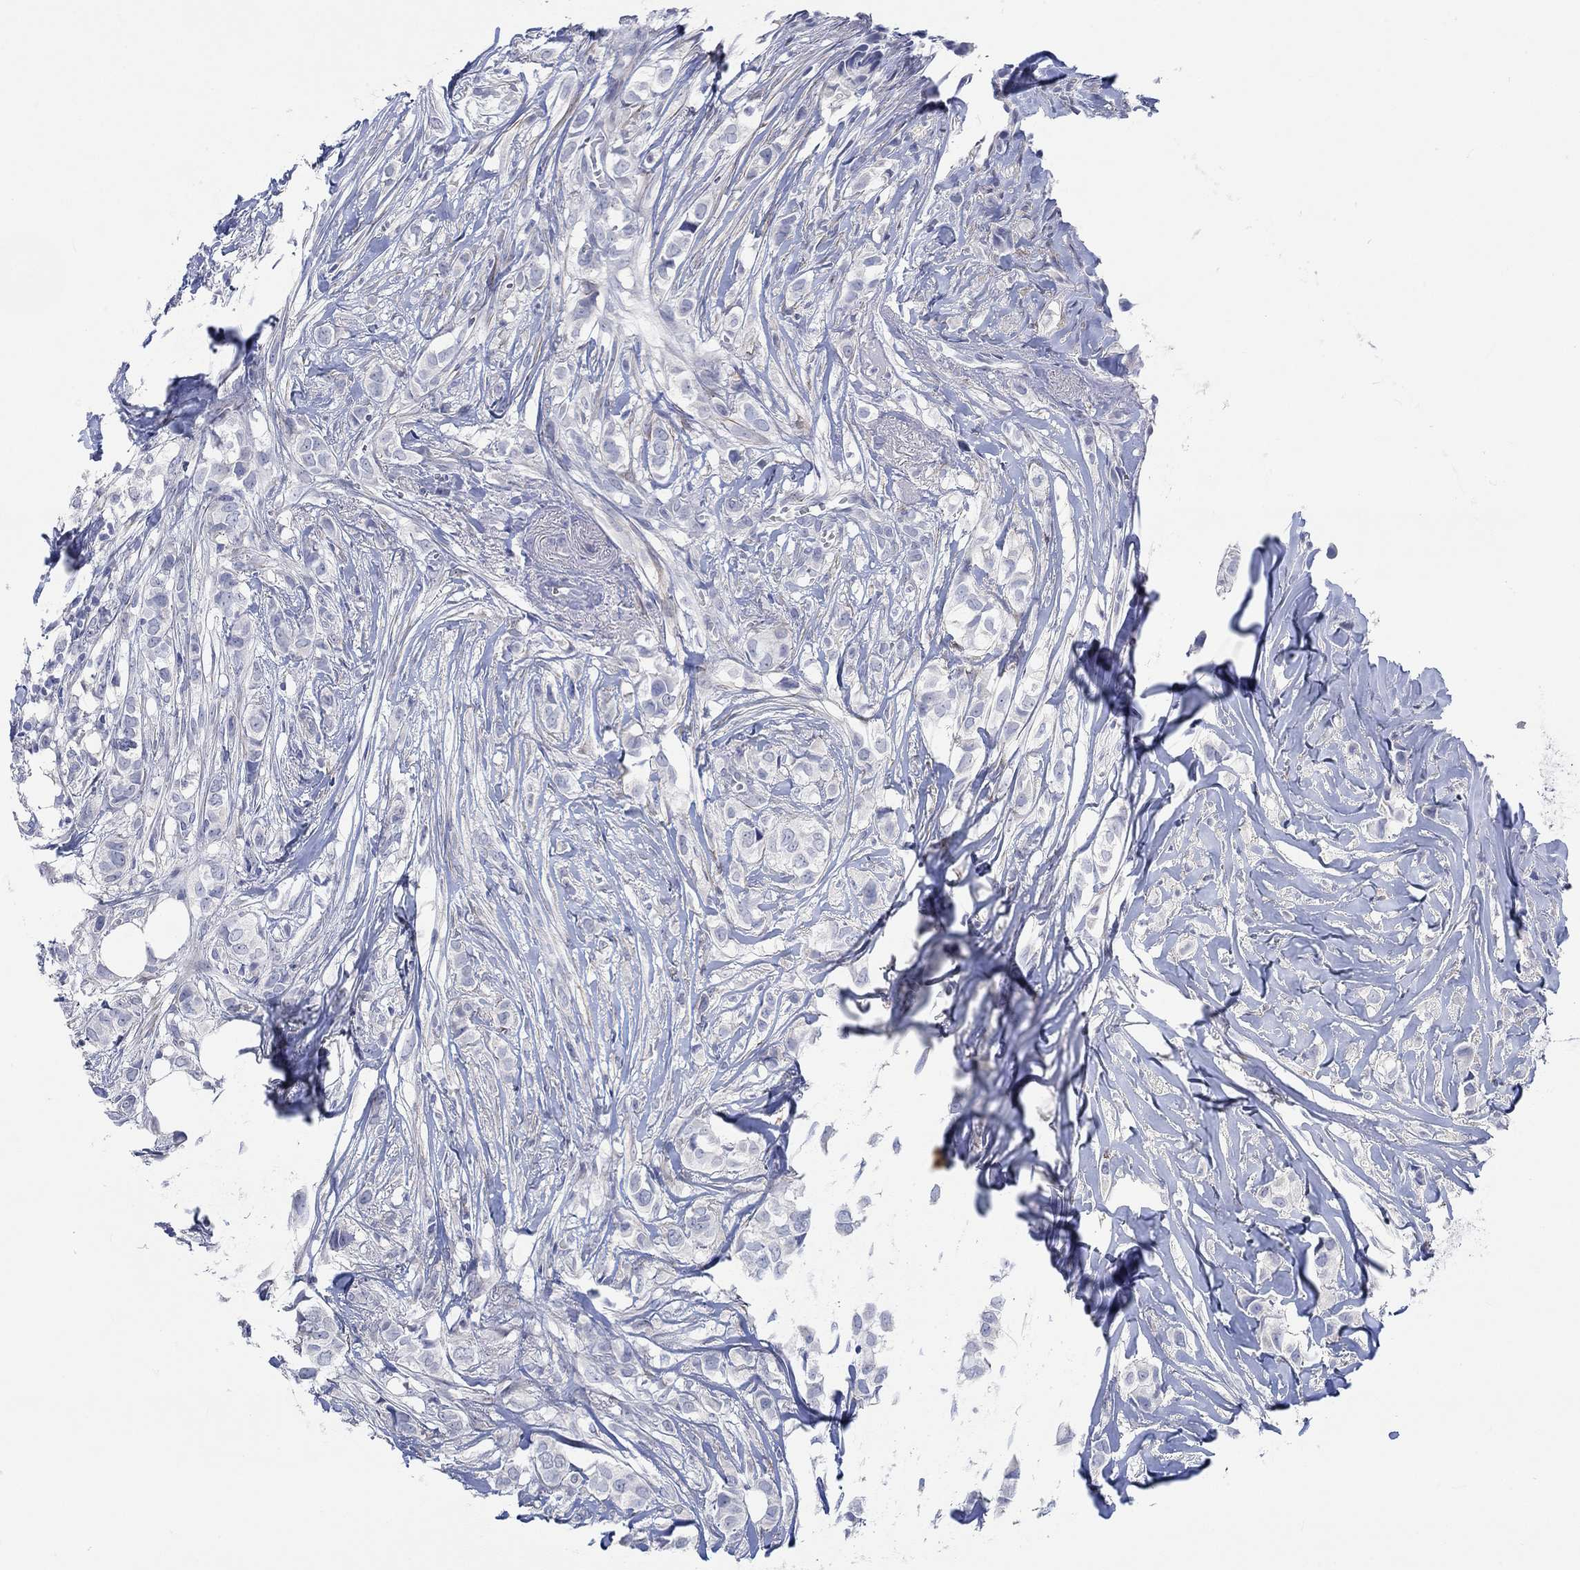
{"staining": {"intensity": "negative", "quantity": "none", "location": "none"}, "tissue": "breast cancer", "cell_type": "Tumor cells", "image_type": "cancer", "snomed": [{"axis": "morphology", "description": "Duct carcinoma"}, {"axis": "topography", "description": "Breast"}], "caption": "Photomicrograph shows no protein staining in tumor cells of breast cancer (intraductal carcinoma) tissue.", "gene": "DLK1", "patient": {"sex": "female", "age": 85}}